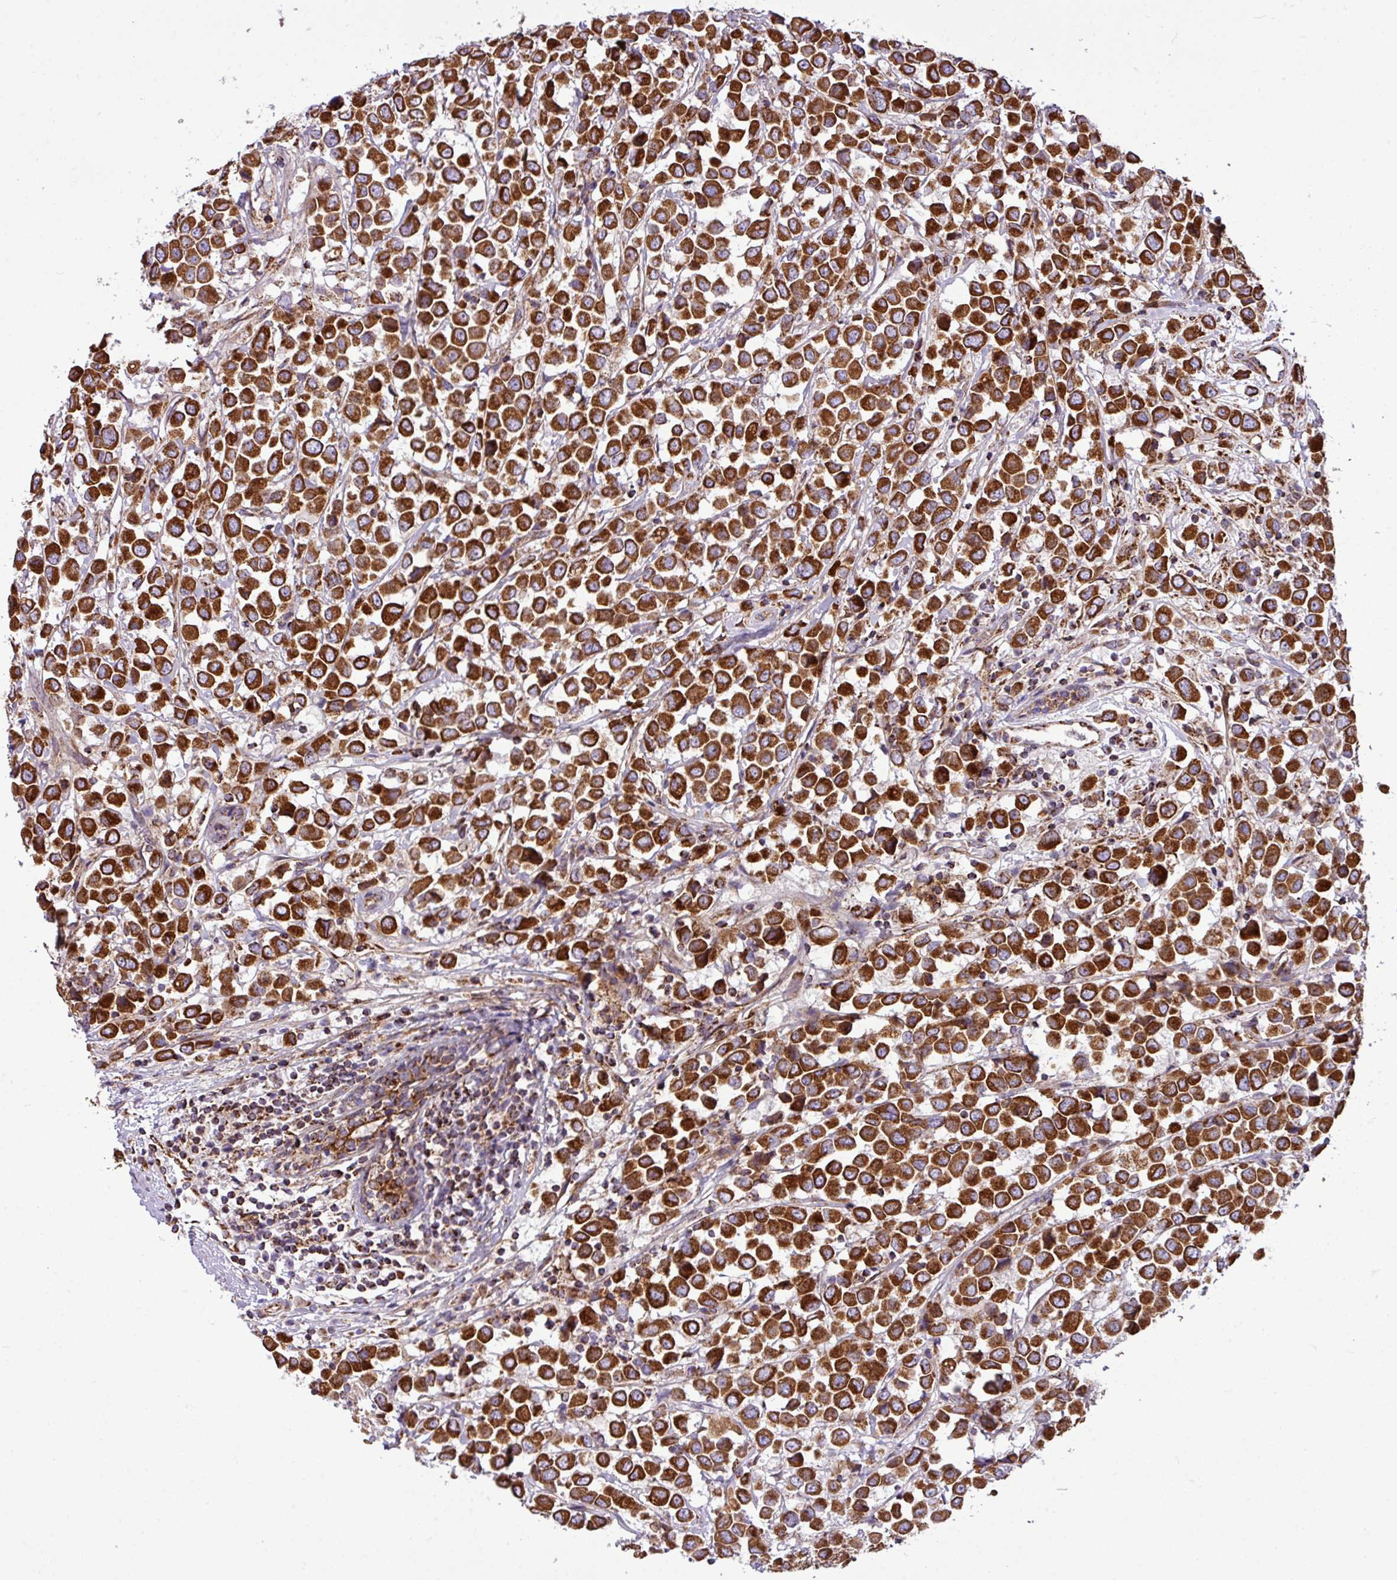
{"staining": {"intensity": "strong", "quantity": ">75%", "location": "cytoplasmic/membranous"}, "tissue": "breast cancer", "cell_type": "Tumor cells", "image_type": "cancer", "snomed": [{"axis": "morphology", "description": "Duct carcinoma"}, {"axis": "topography", "description": "Breast"}], "caption": "The micrograph reveals a brown stain indicating the presence of a protein in the cytoplasmic/membranous of tumor cells in infiltrating ductal carcinoma (breast). (Stains: DAB (3,3'-diaminobenzidine) in brown, nuclei in blue, Microscopy: brightfield microscopy at high magnification).", "gene": "ZNF569", "patient": {"sex": "female", "age": 61}}